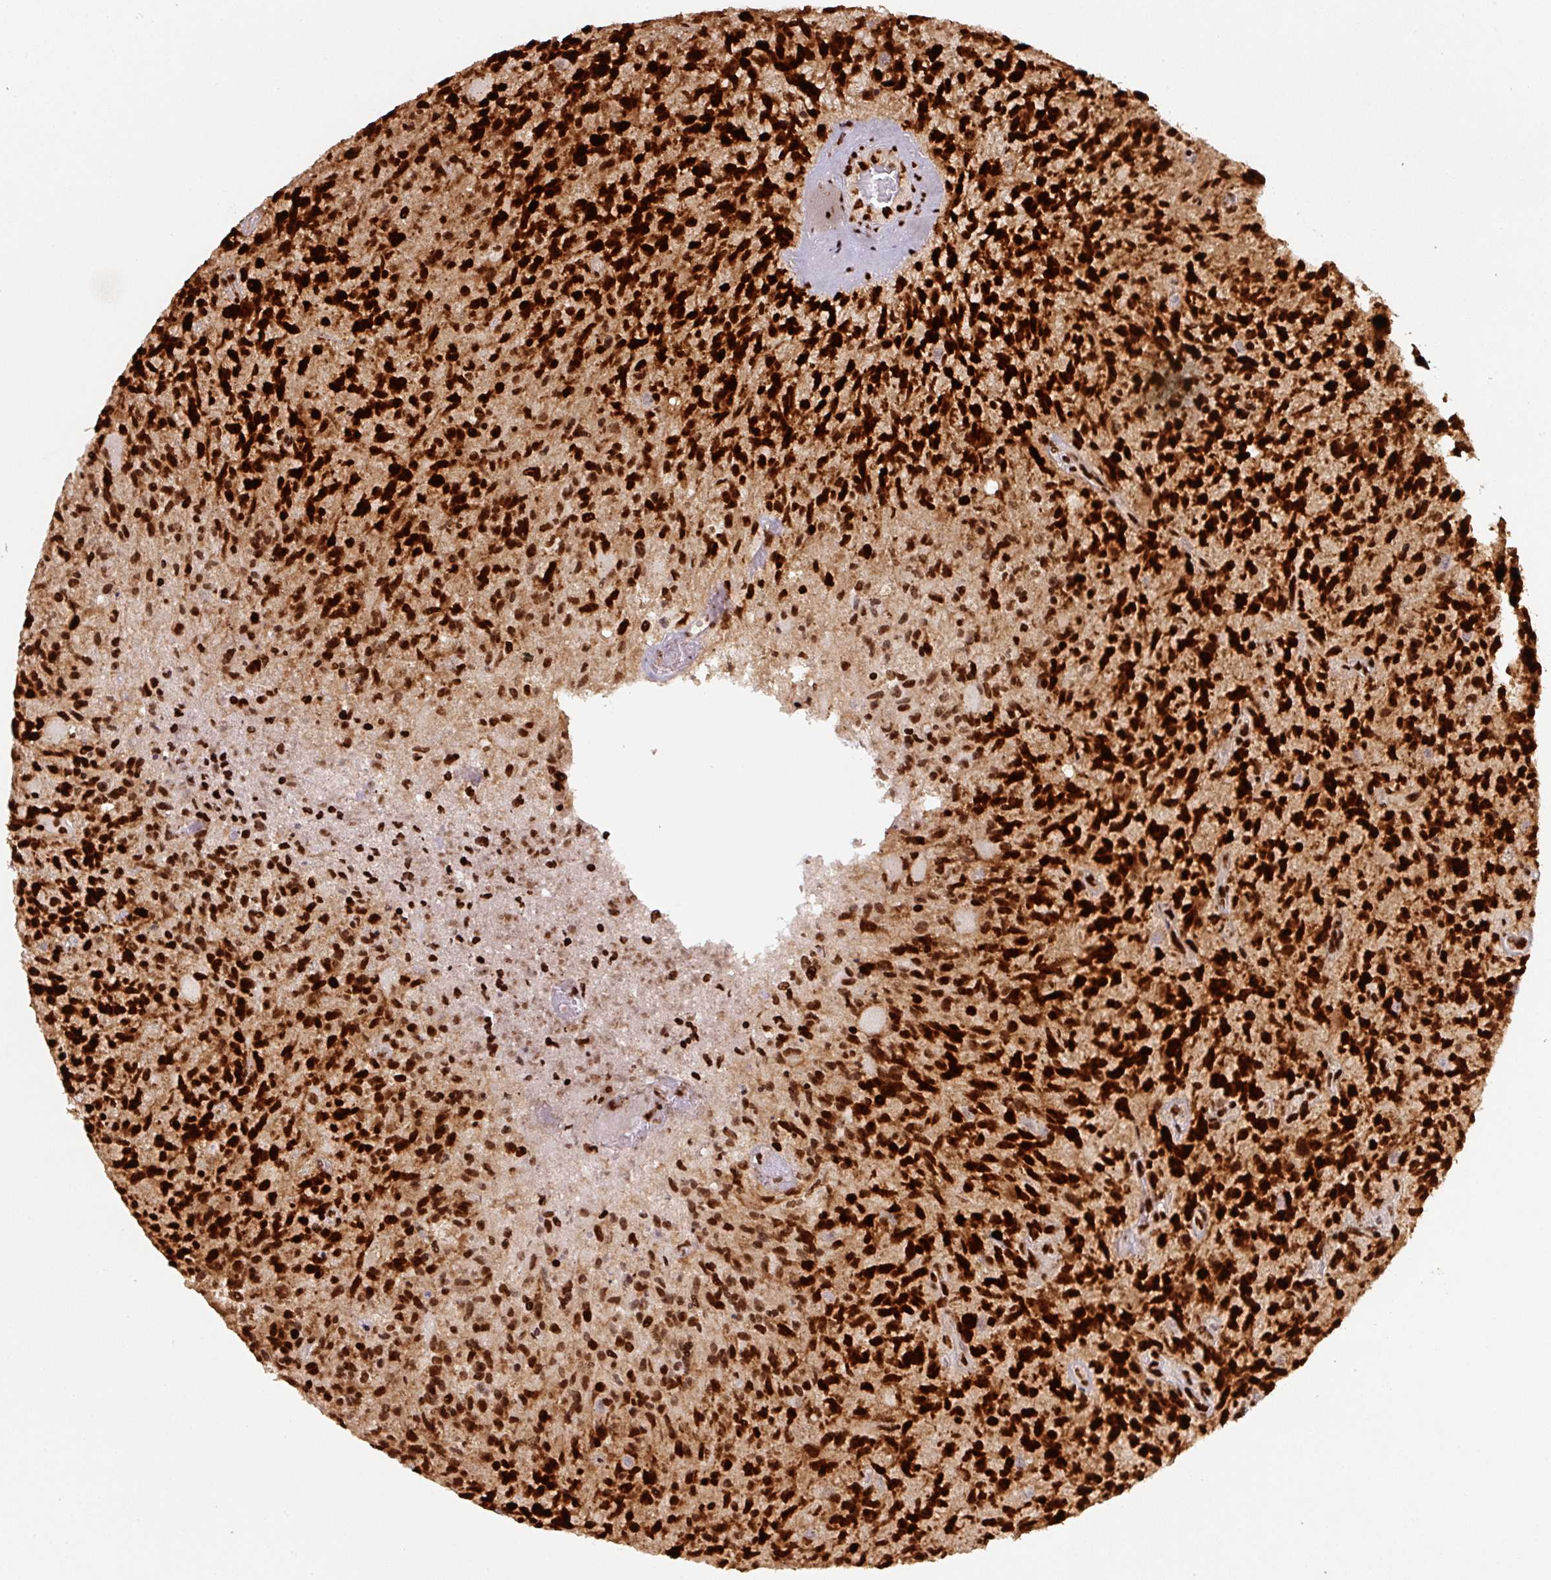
{"staining": {"intensity": "strong", "quantity": ">75%", "location": "nuclear"}, "tissue": "glioma", "cell_type": "Tumor cells", "image_type": "cancer", "snomed": [{"axis": "morphology", "description": "Glioma, malignant, High grade"}, {"axis": "topography", "description": "Brain"}], "caption": "Protein analysis of high-grade glioma (malignant) tissue displays strong nuclear staining in about >75% of tumor cells.", "gene": "PYDC2", "patient": {"sex": "female", "age": 70}}